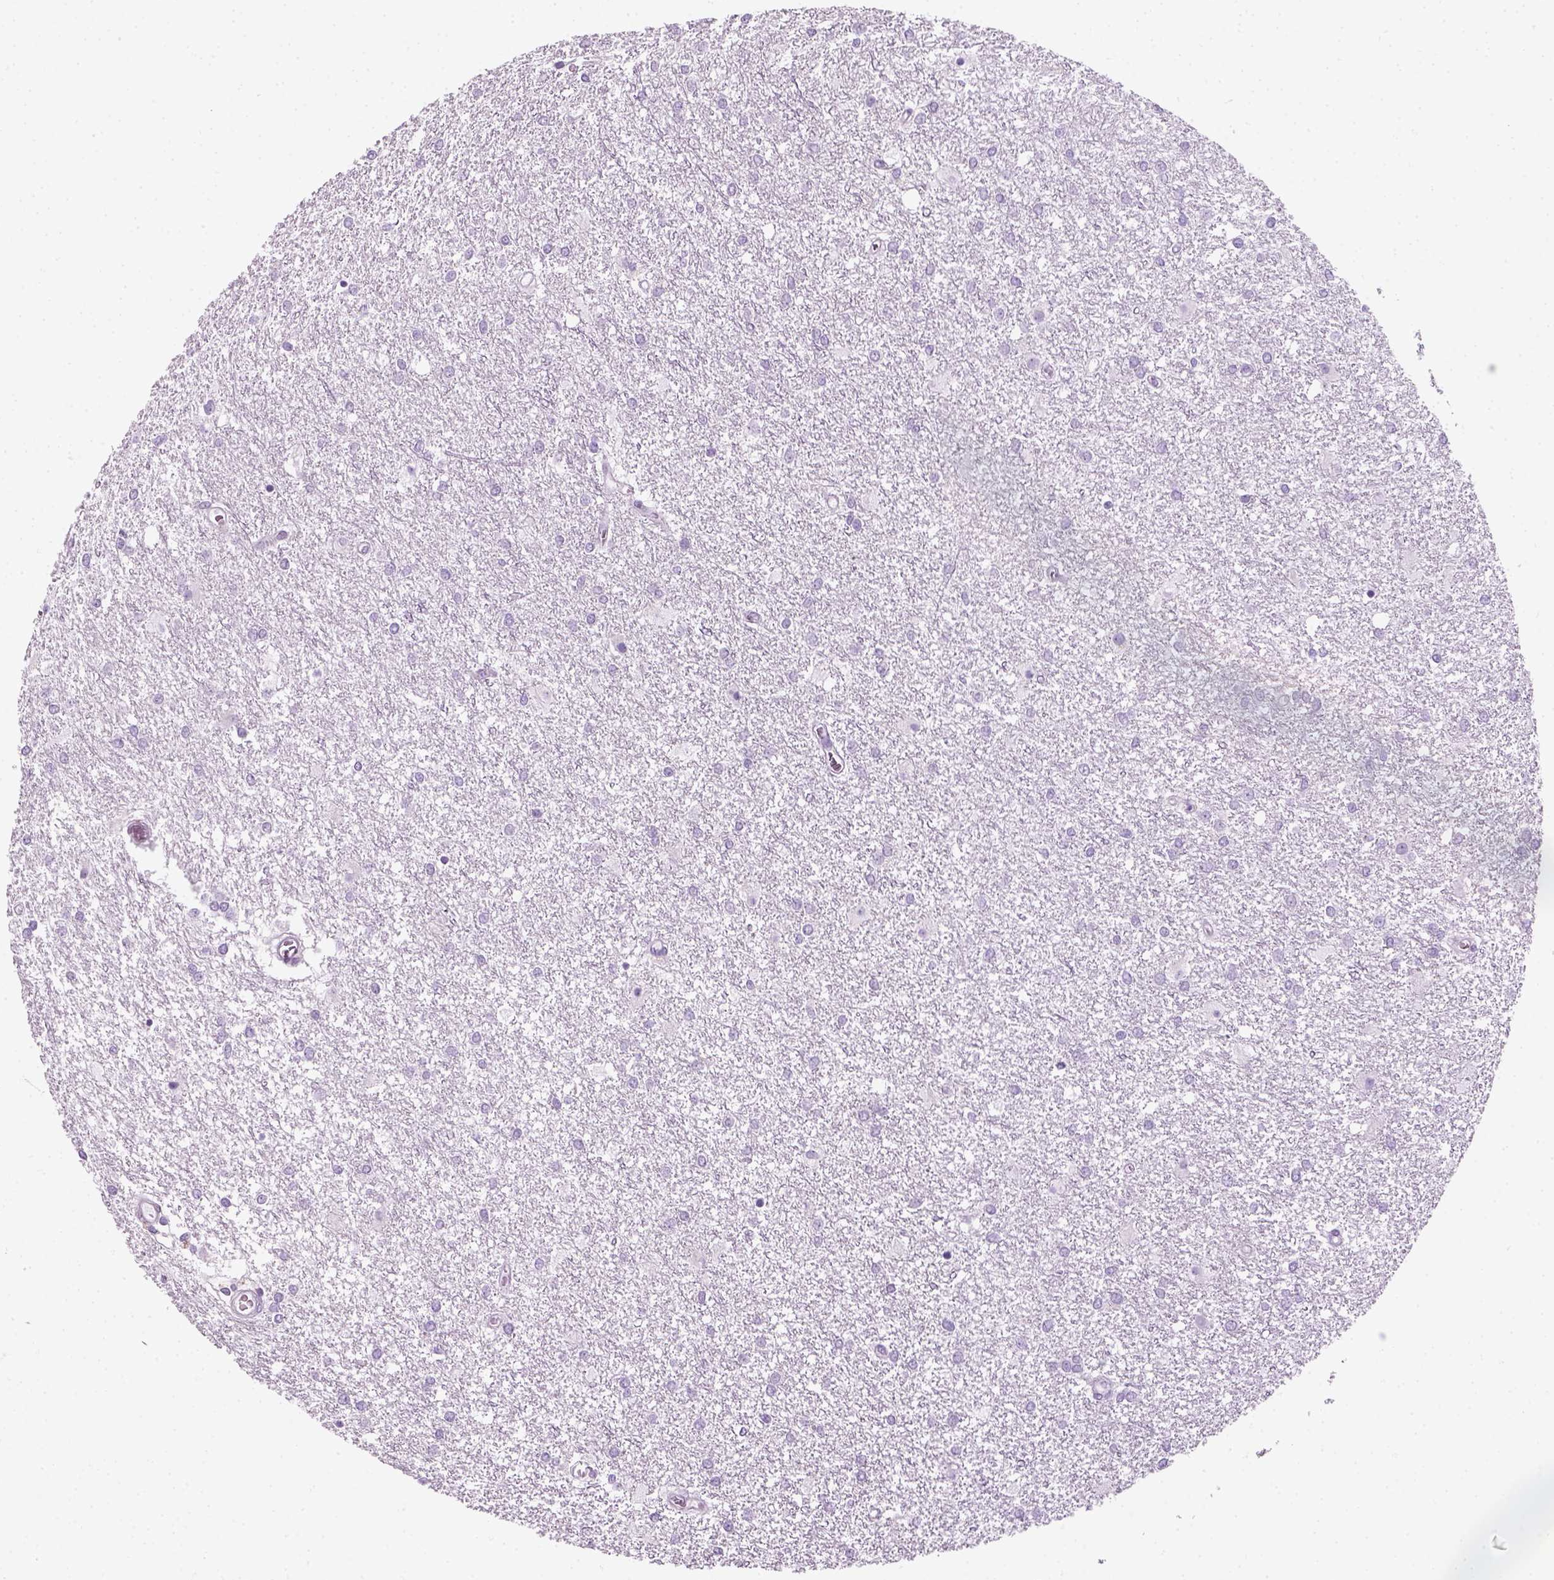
{"staining": {"intensity": "negative", "quantity": "none", "location": "none"}, "tissue": "glioma", "cell_type": "Tumor cells", "image_type": "cancer", "snomed": [{"axis": "morphology", "description": "Glioma, malignant, High grade"}, {"axis": "topography", "description": "Brain"}], "caption": "Tumor cells show no significant positivity in malignant glioma (high-grade).", "gene": "IL4", "patient": {"sex": "female", "age": 61}}